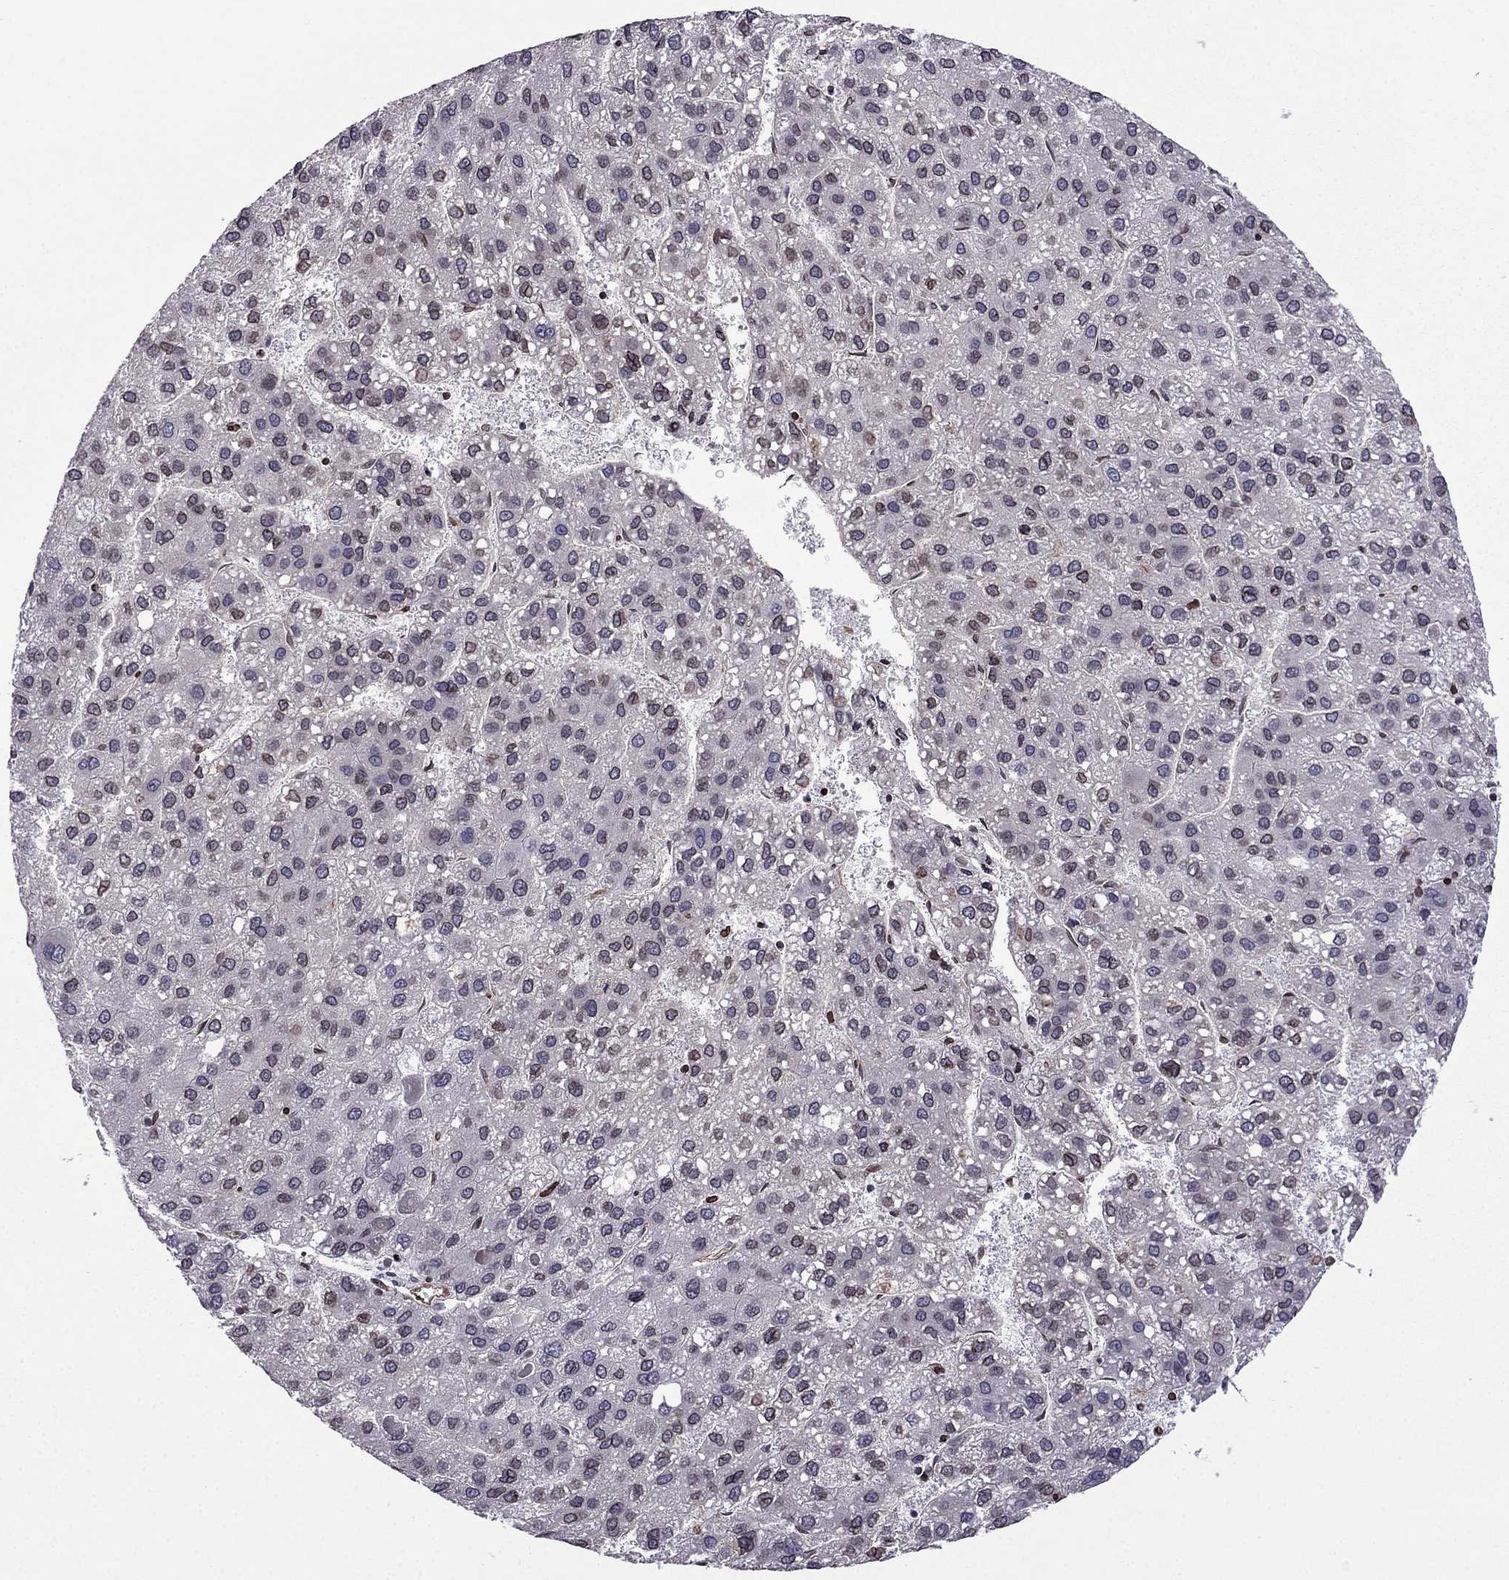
{"staining": {"intensity": "negative", "quantity": "none", "location": "none"}, "tissue": "liver cancer", "cell_type": "Tumor cells", "image_type": "cancer", "snomed": [{"axis": "morphology", "description": "Carcinoma, Hepatocellular, NOS"}, {"axis": "topography", "description": "Liver"}], "caption": "This is an immunohistochemistry photomicrograph of liver cancer (hepatocellular carcinoma). There is no positivity in tumor cells.", "gene": "CDC42BPA", "patient": {"sex": "female", "age": 82}}